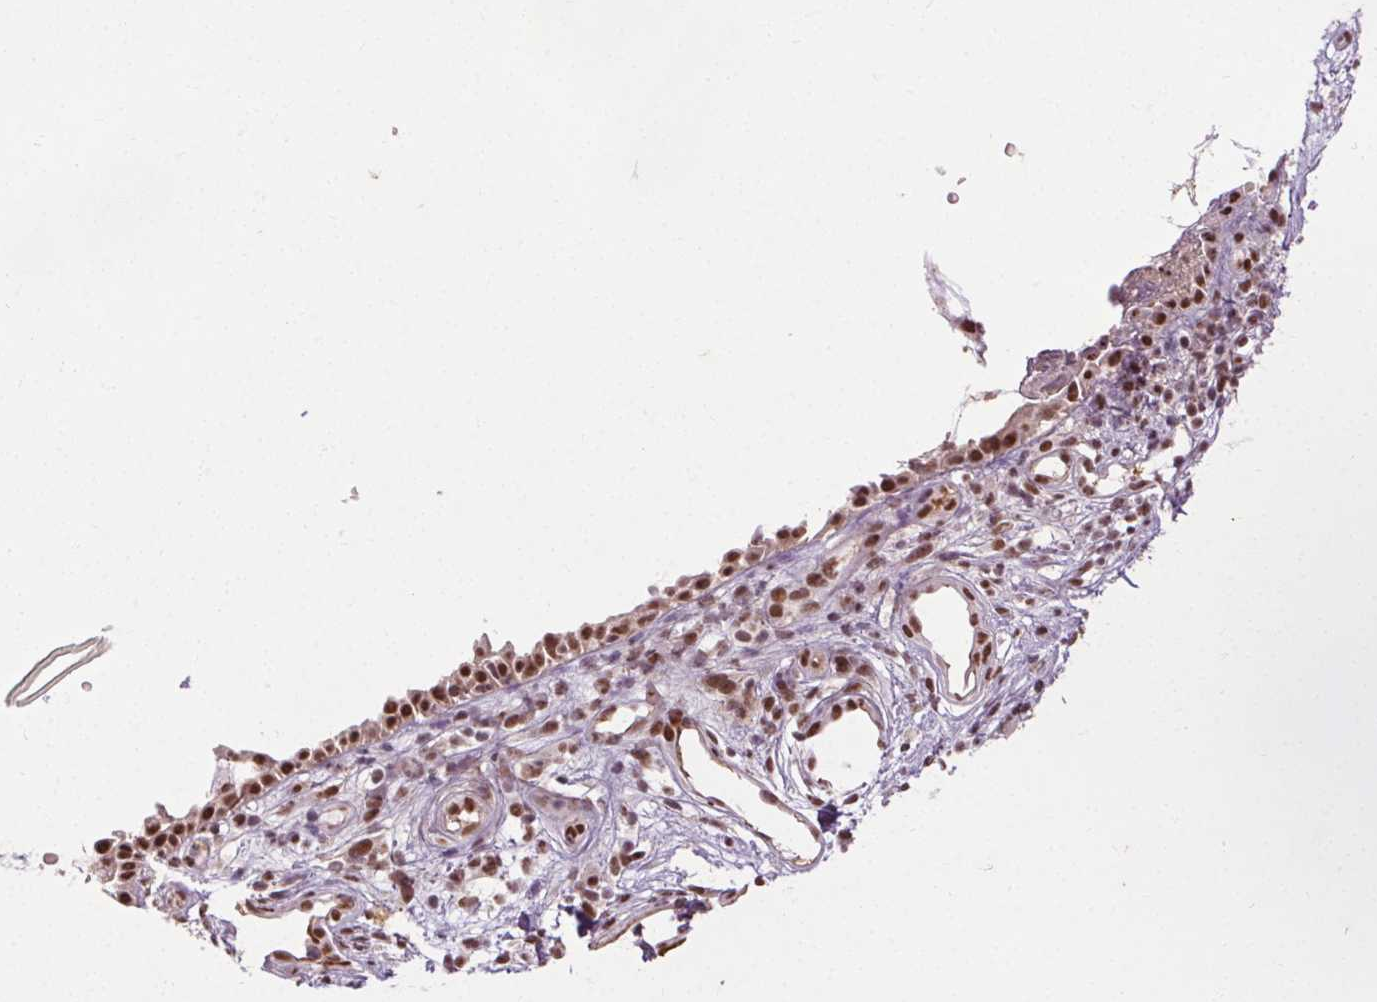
{"staining": {"intensity": "strong", "quantity": ">75%", "location": "nuclear"}, "tissue": "nasopharynx", "cell_type": "Respiratory epithelial cells", "image_type": "normal", "snomed": [{"axis": "morphology", "description": "Normal tissue, NOS"}, {"axis": "morphology", "description": "Inflammation, NOS"}, {"axis": "topography", "description": "Nasopharynx"}], "caption": "This histopathology image demonstrates IHC staining of unremarkable nasopharynx, with high strong nuclear staining in about >75% of respiratory epithelial cells.", "gene": "MED6", "patient": {"sex": "male", "age": 54}}